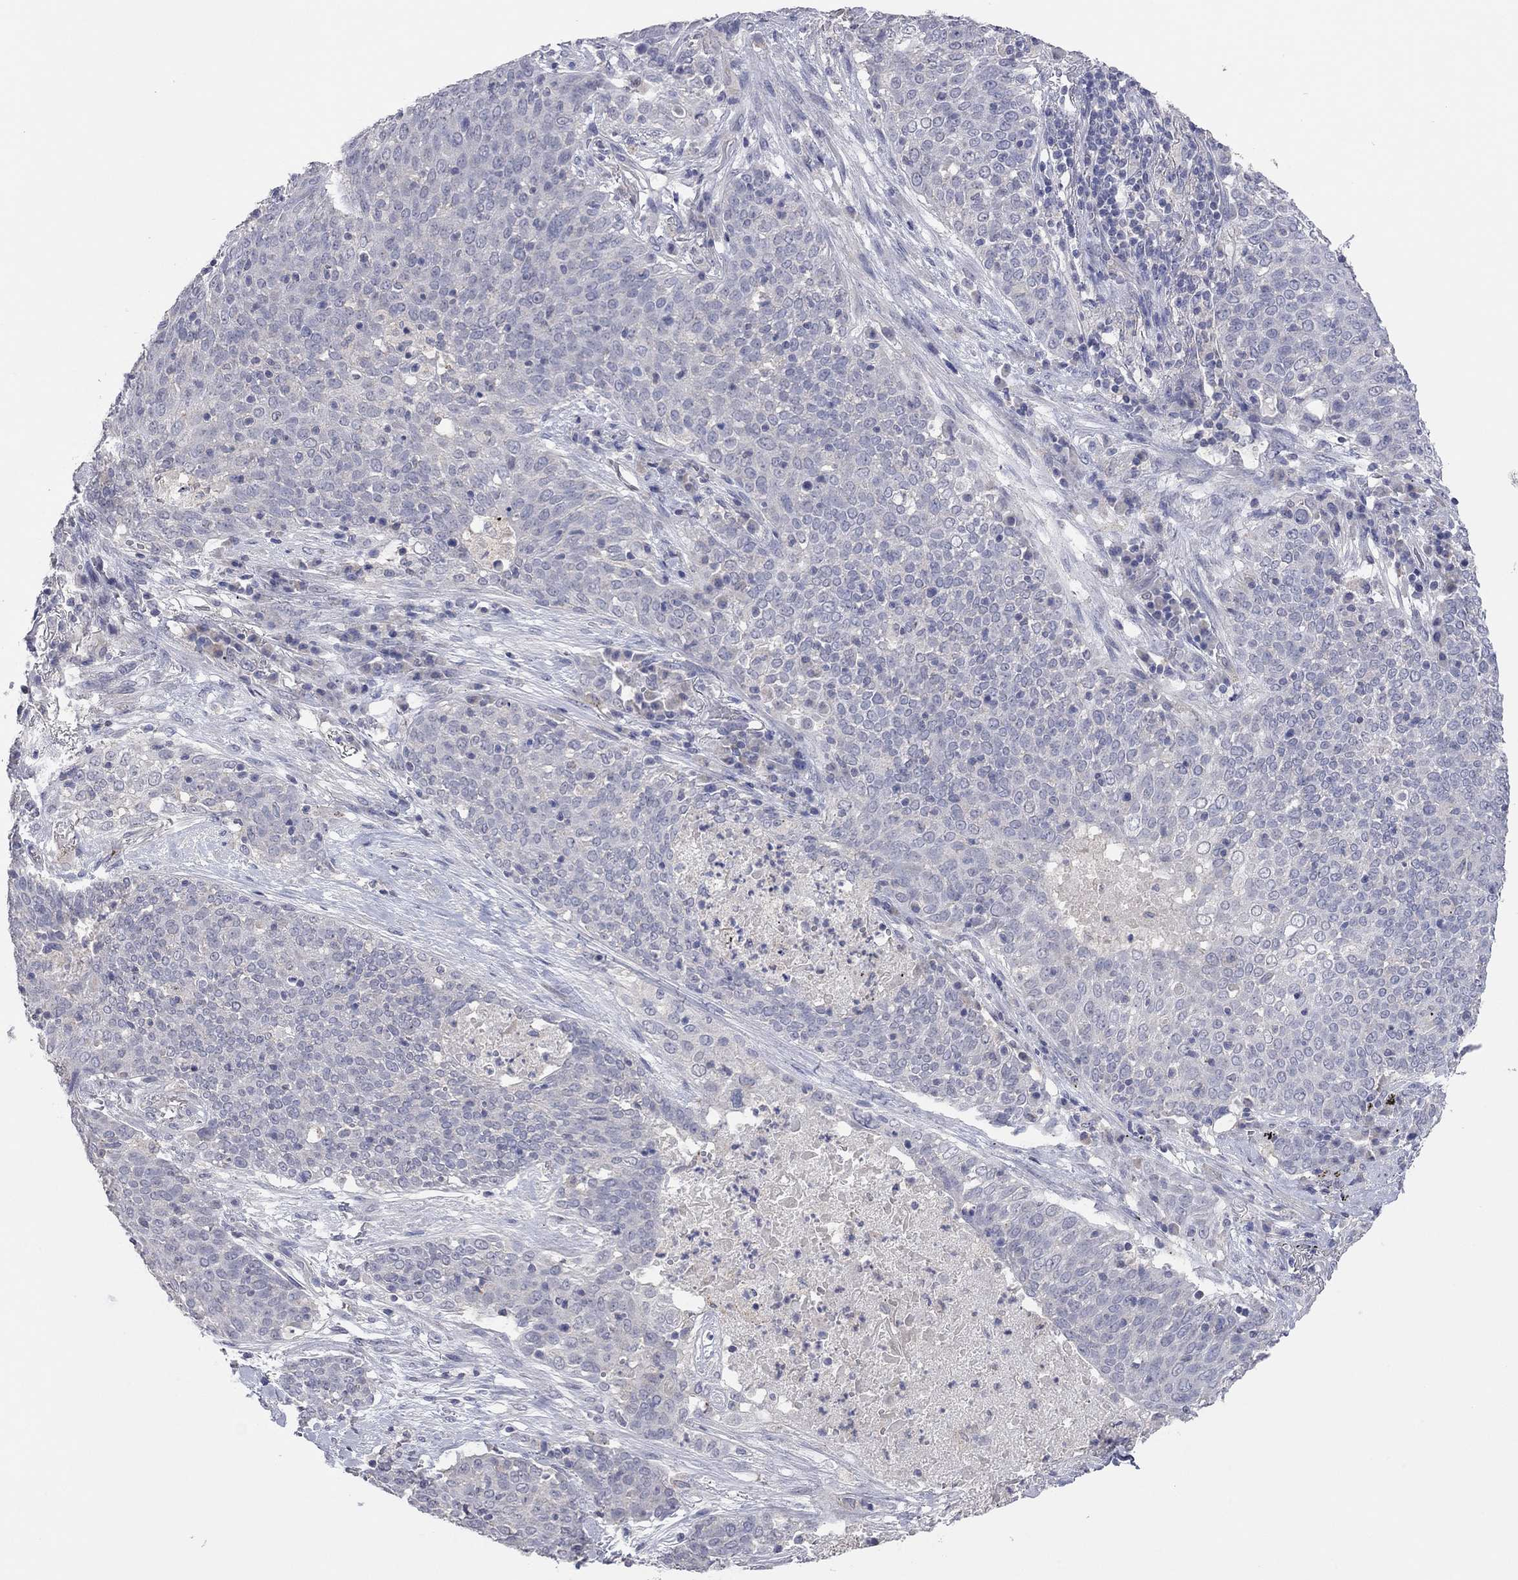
{"staining": {"intensity": "negative", "quantity": "none", "location": "none"}, "tissue": "lung cancer", "cell_type": "Tumor cells", "image_type": "cancer", "snomed": [{"axis": "morphology", "description": "Squamous cell carcinoma, NOS"}, {"axis": "topography", "description": "Lung"}], "caption": "Squamous cell carcinoma (lung) was stained to show a protein in brown. There is no significant positivity in tumor cells.", "gene": "MMP13", "patient": {"sex": "male", "age": 82}}